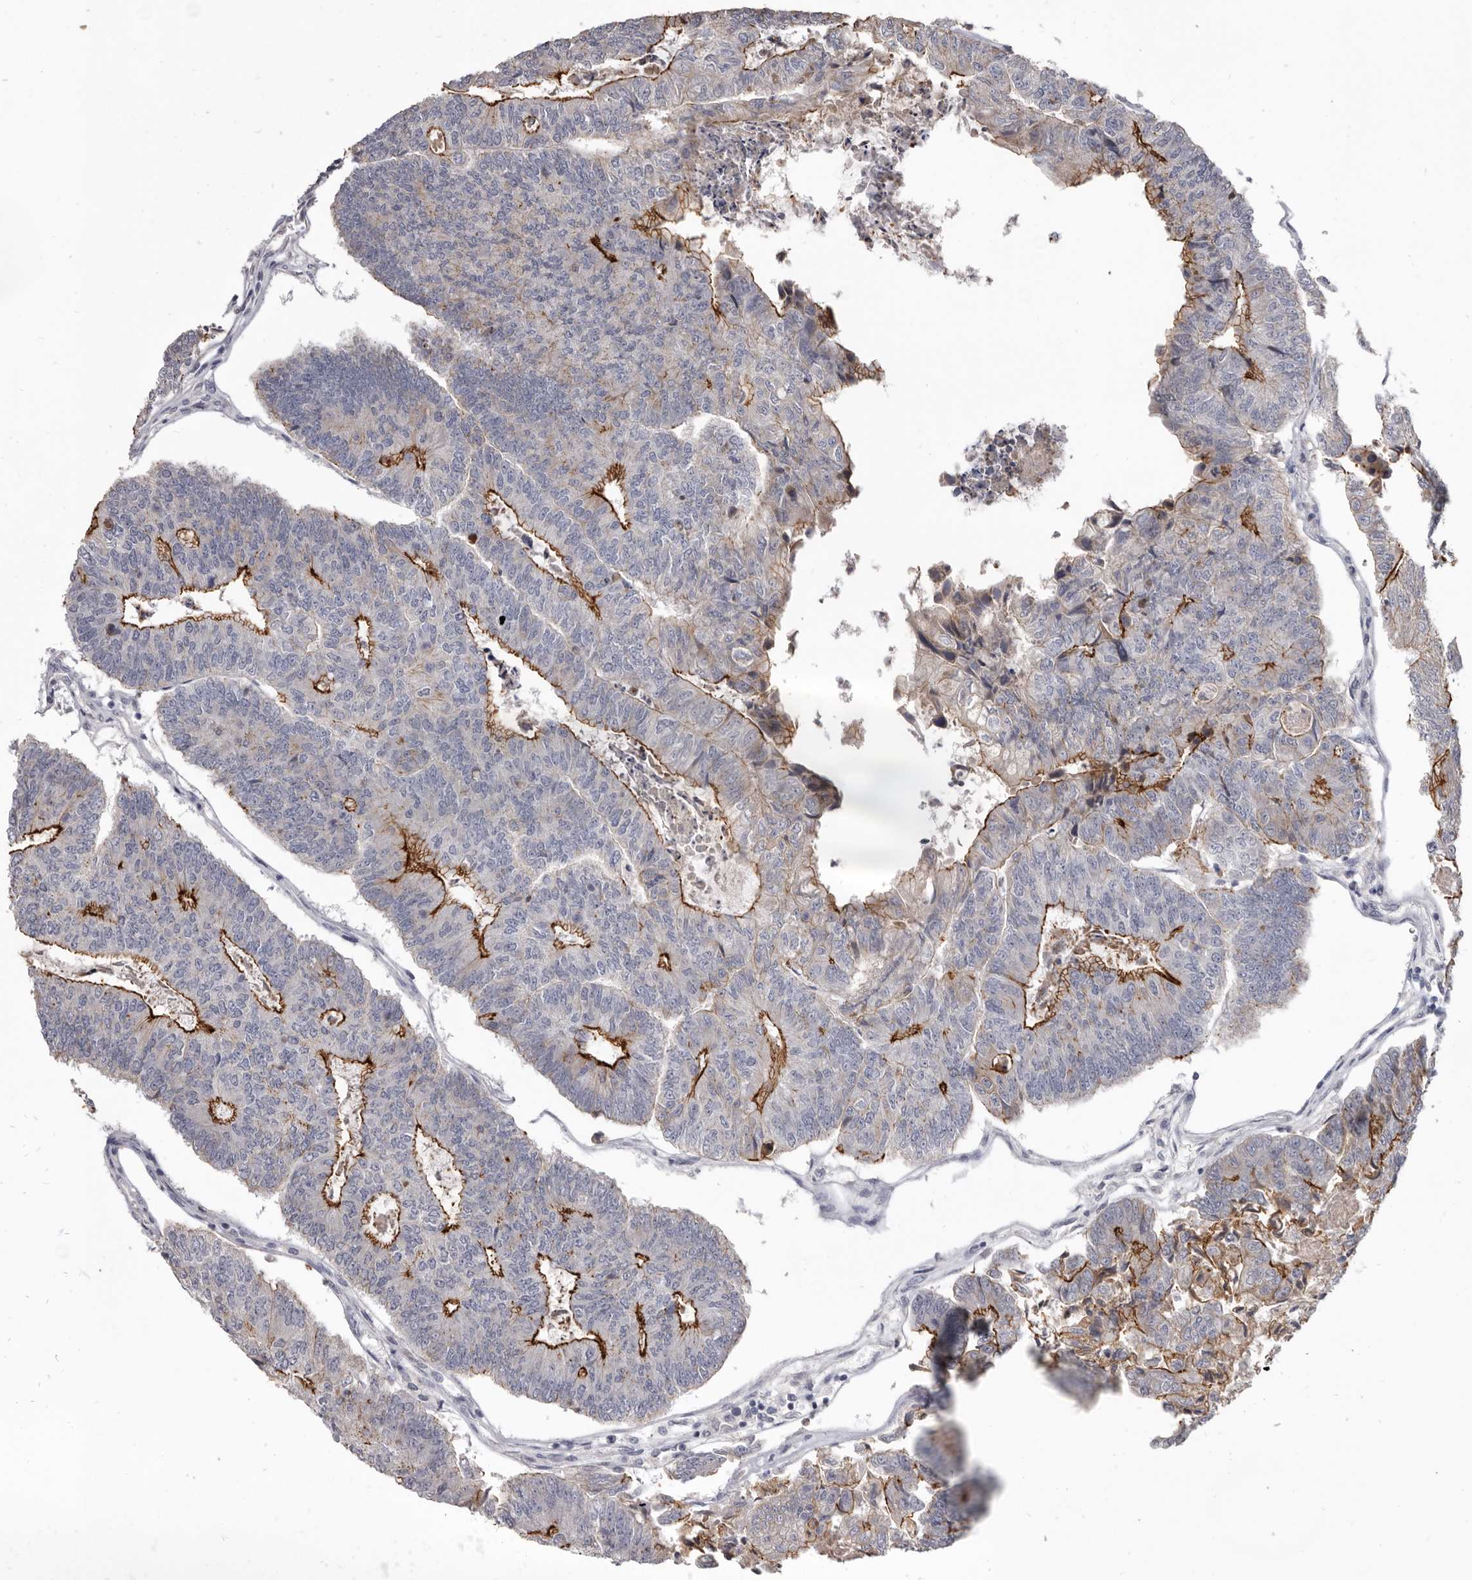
{"staining": {"intensity": "strong", "quantity": "25%-75%", "location": "cytoplasmic/membranous"}, "tissue": "colorectal cancer", "cell_type": "Tumor cells", "image_type": "cancer", "snomed": [{"axis": "morphology", "description": "Adenocarcinoma, NOS"}, {"axis": "topography", "description": "Colon"}], "caption": "IHC of human adenocarcinoma (colorectal) shows high levels of strong cytoplasmic/membranous expression in approximately 25%-75% of tumor cells. The protein of interest is stained brown, and the nuclei are stained in blue (DAB (3,3'-diaminobenzidine) IHC with brightfield microscopy, high magnification).", "gene": "CGN", "patient": {"sex": "female", "age": 67}}